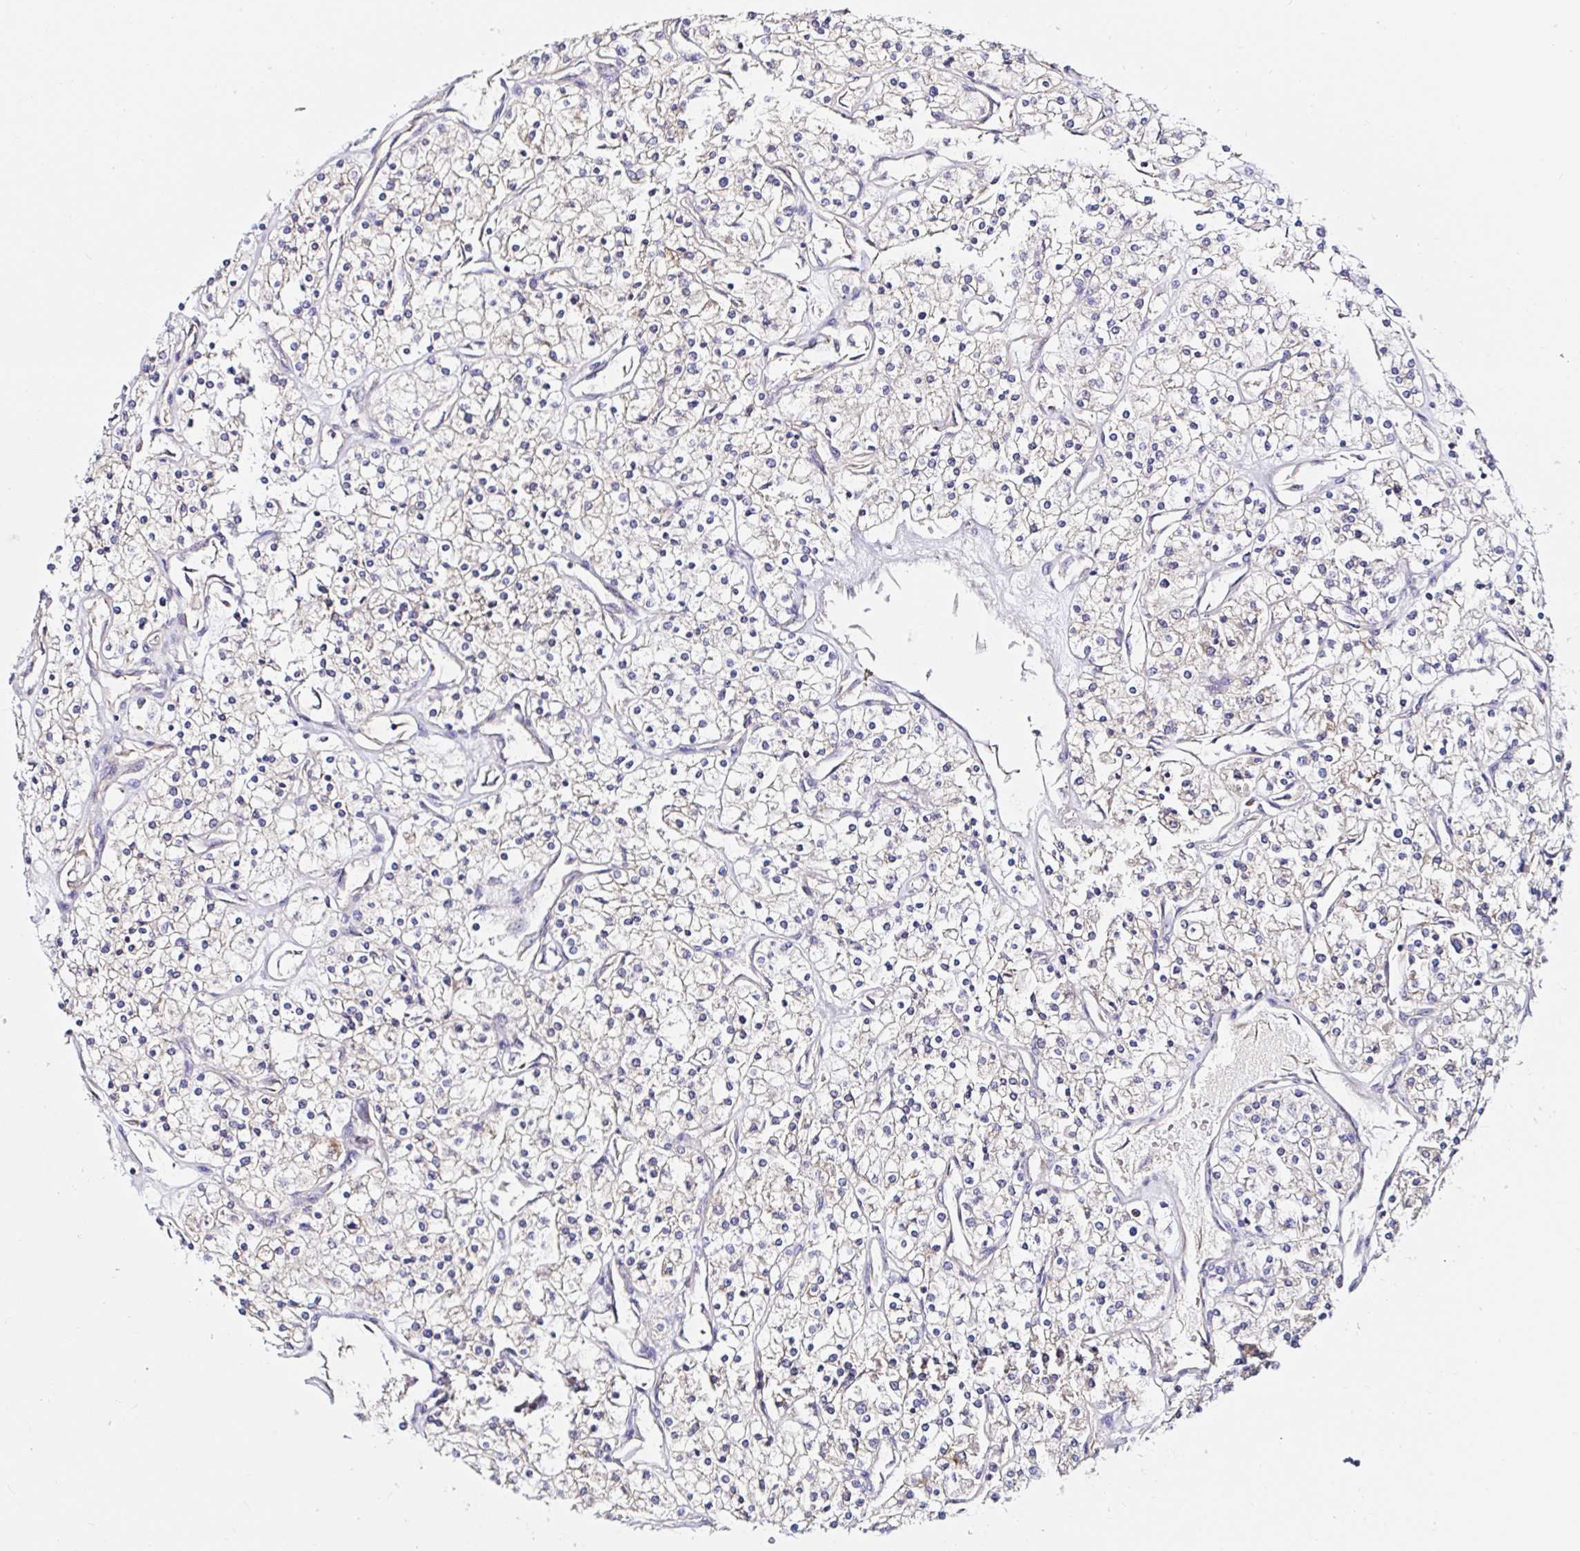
{"staining": {"intensity": "negative", "quantity": "none", "location": "none"}, "tissue": "renal cancer", "cell_type": "Tumor cells", "image_type": "cancer", "snomed": [{"axis": "morphology", "description": "Adenocarcinoma, NOS"}, {"axis": "topography", "description": "Kidney"}], "caption": "A micrograph of adenocarcinoma (renal) stained for a protein exhibits no brown staining in tumor cells. (DAB immunohistochemistry with hematoxylin counter stain).", "gene": "RSRP1", "patient": {"sex": "male", "age": 80}}